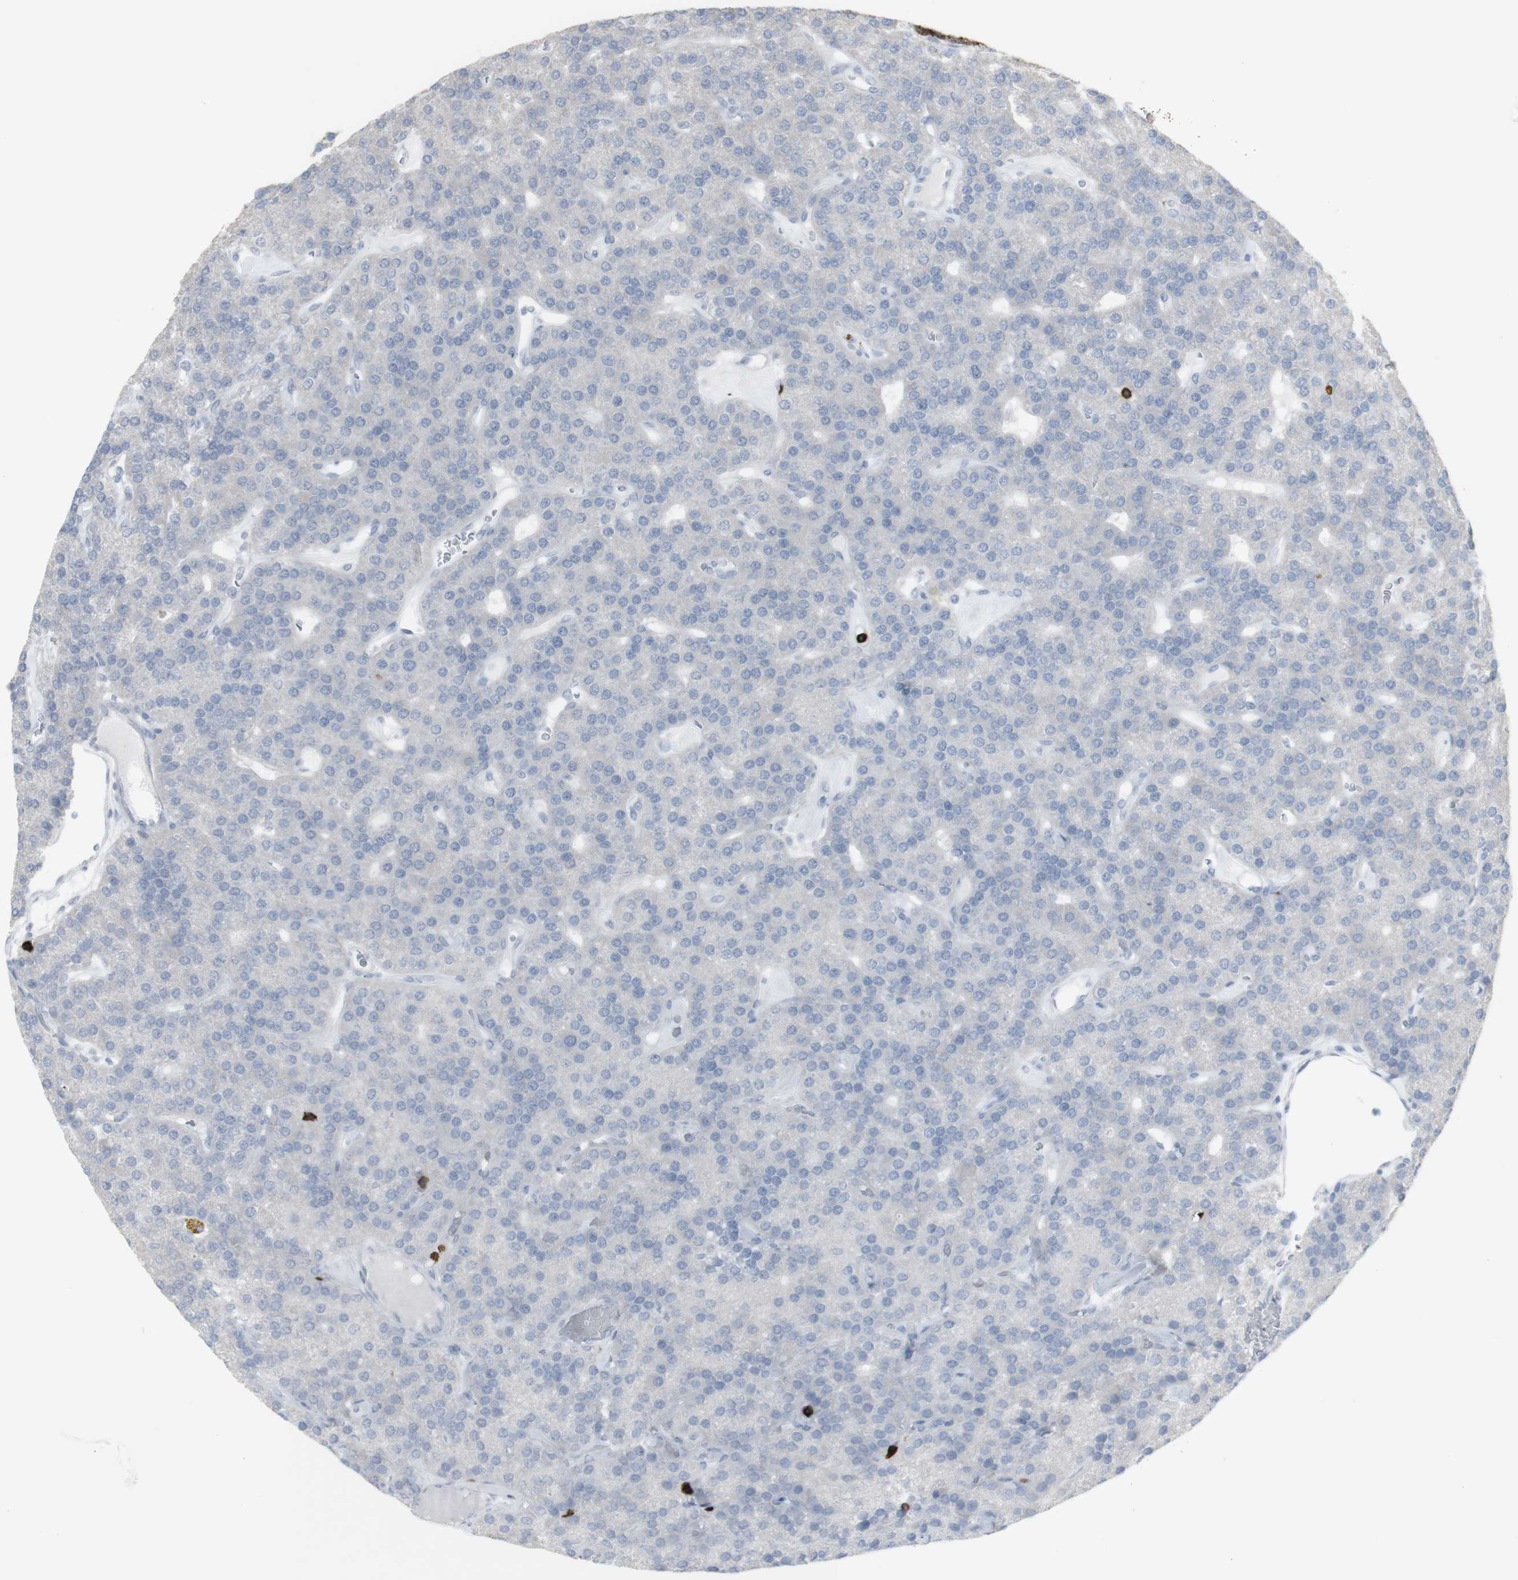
{"staining": {"intensity": "negative", "quantity": "none", "location": "none"}, "tissue": "parathyroid gland", "cell_type": "Glandular cells", "image_type": "normal", "snomed": [{"axis": "morphology", "description": "Normal tissue, NOS"}, {"axis": "morphology", "description": "Adenoma, NOS"}, {"axis": "topography", "description": "Parathyroid gland"}], "caption": "Immunohistochemical staining of benign parathyroid gland reveals no significant positivity in glandular cells. (DAB (3,3'-diaminobenzidine) IHC, high magnification).", "gene": "CD247", "patient": {"sex": "female", "age": 86}}